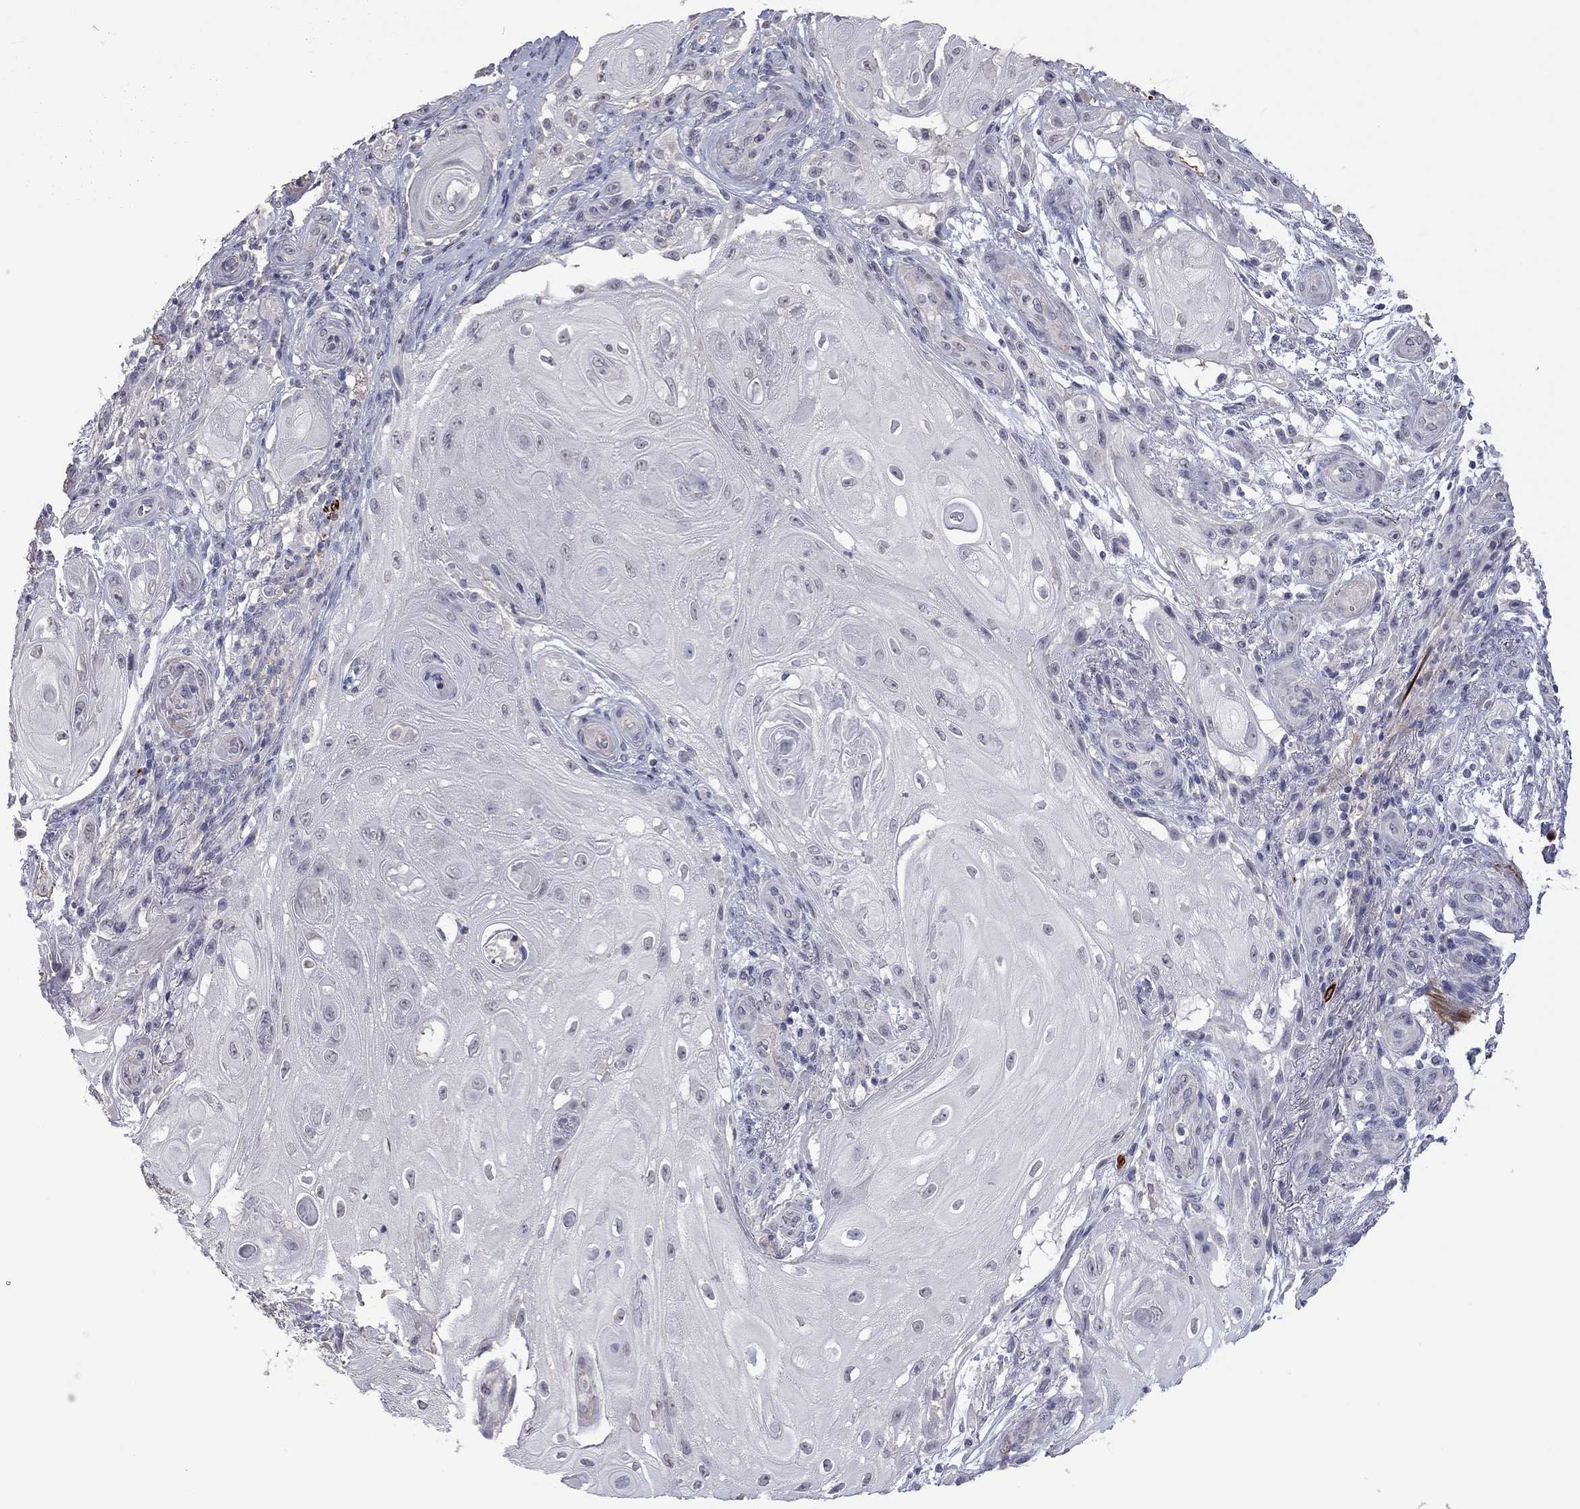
{"staining": {"intensity": "negative", "quantity": "none", "location": "none"}, "tissue": "skin cancer", "cell_type": "Tumor cells", "image_type": "cancer", "snomed": [{"axis": "morphology", "description": "Squamous cell carcinoma, NOS"}, {"axis": "topography", "description": "Skin"}], "caption": "Skin cancer was stained to show a protein in brown. There is no significant staining in tumor cells. The staining was performed using DAB (3,3'-diaminobenzidine) to visualize the protein expression in brown, while the nuclei were stained in blue with hematoxylin (Magnification: 20x).", "gene": "IP6K3", "patient": {"sex": "male", "age": 62}}